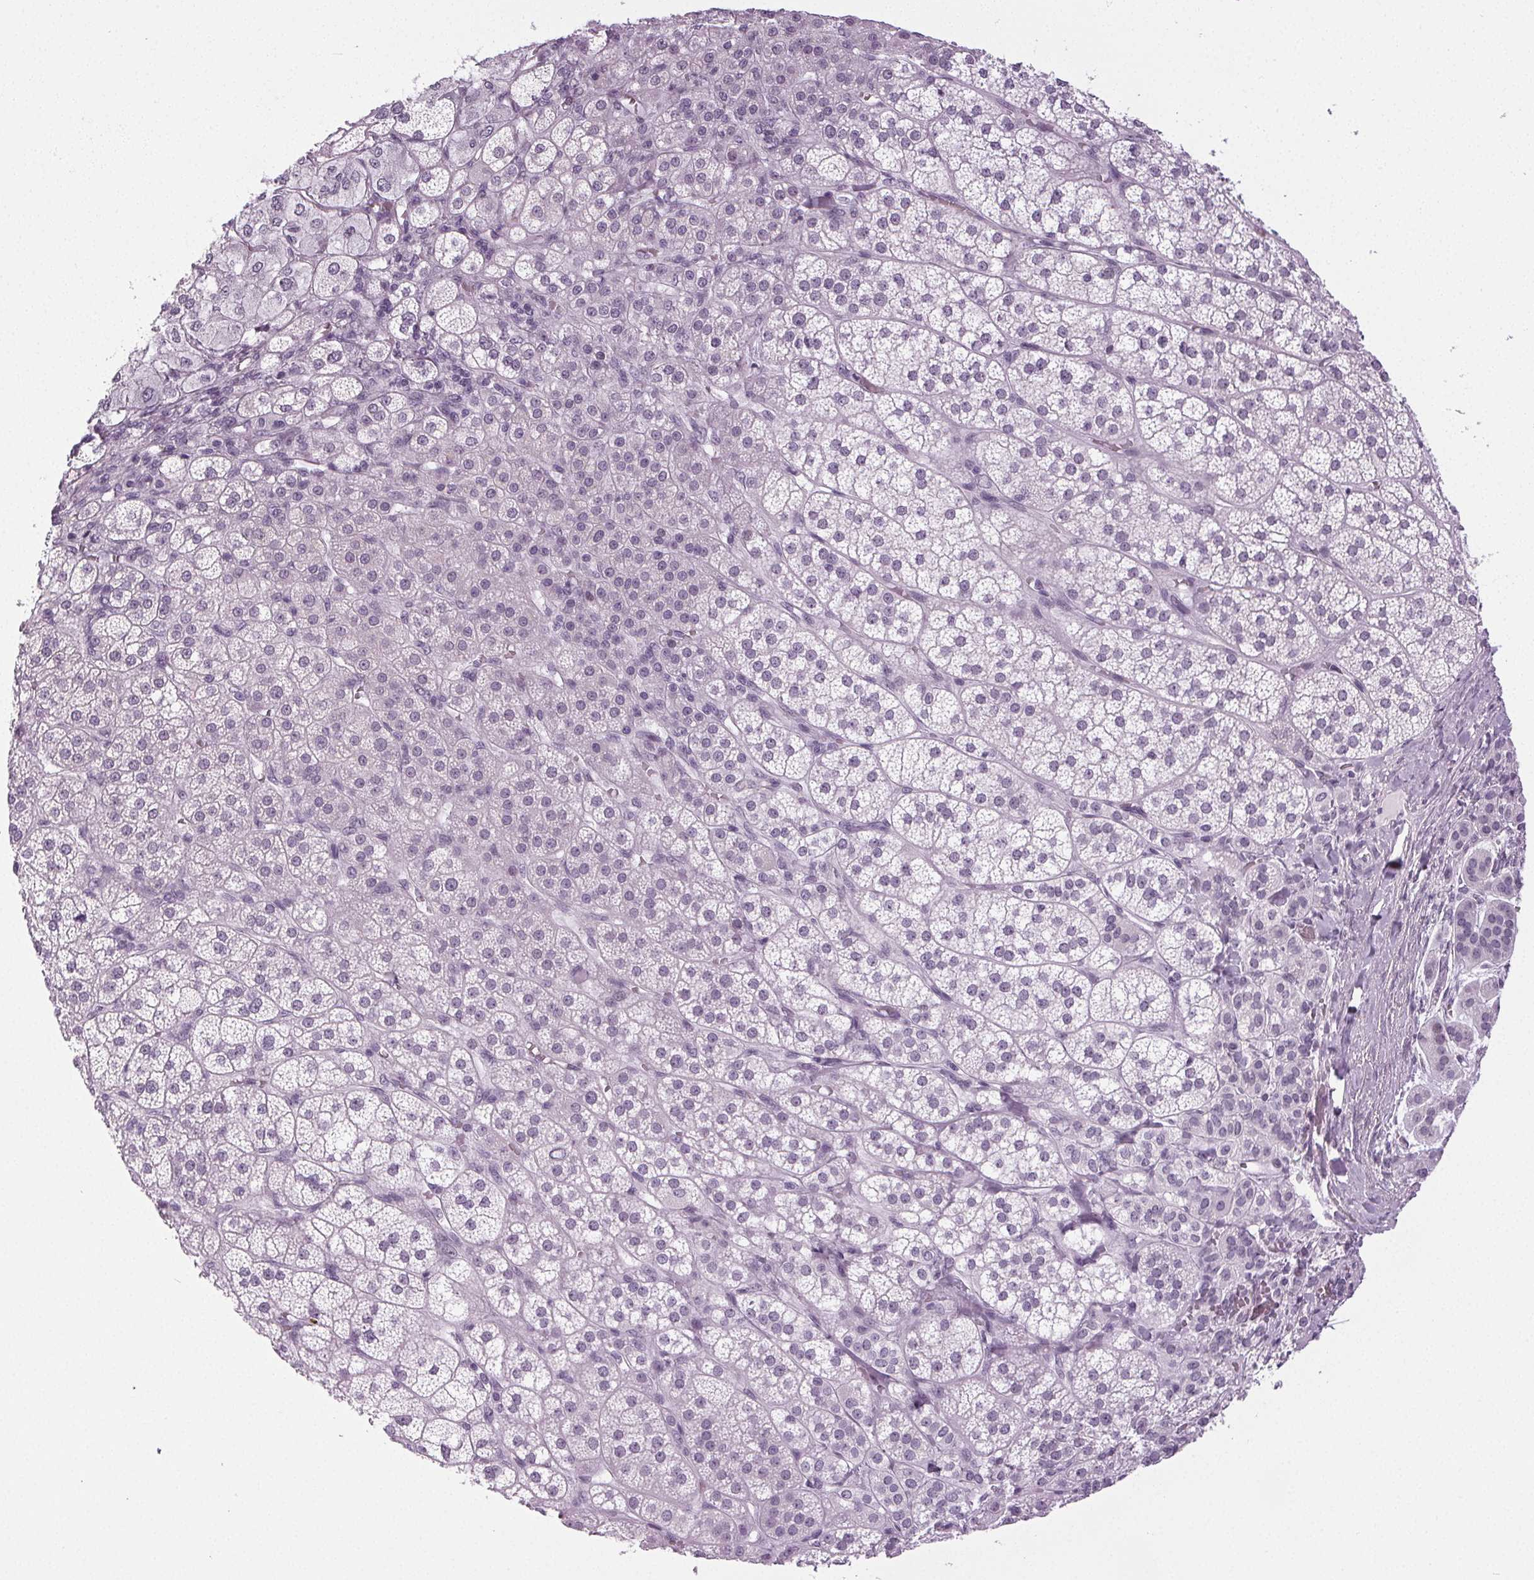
{"staining": {"intensity": "weak", "quantity": "<25%", "location": "nuclear"}, "tissue": "adrenal gland", "cell_type": "Glandular cells", "image_type": "normal", "snomed": [{"axis": "morphology", "description": "Normal tissue, NOS"}, {"axis": "topography", "description": "Adrenal gland"}], "caption": "High magnification brightfield microscopy of normal adrenal gland stained with DAB (brown) and counterstained with hematoxylin (blue): glandular cells show no significant staining.", "gene": "IGF2BP1", "patient": {"sex": "female", "age": 60}}